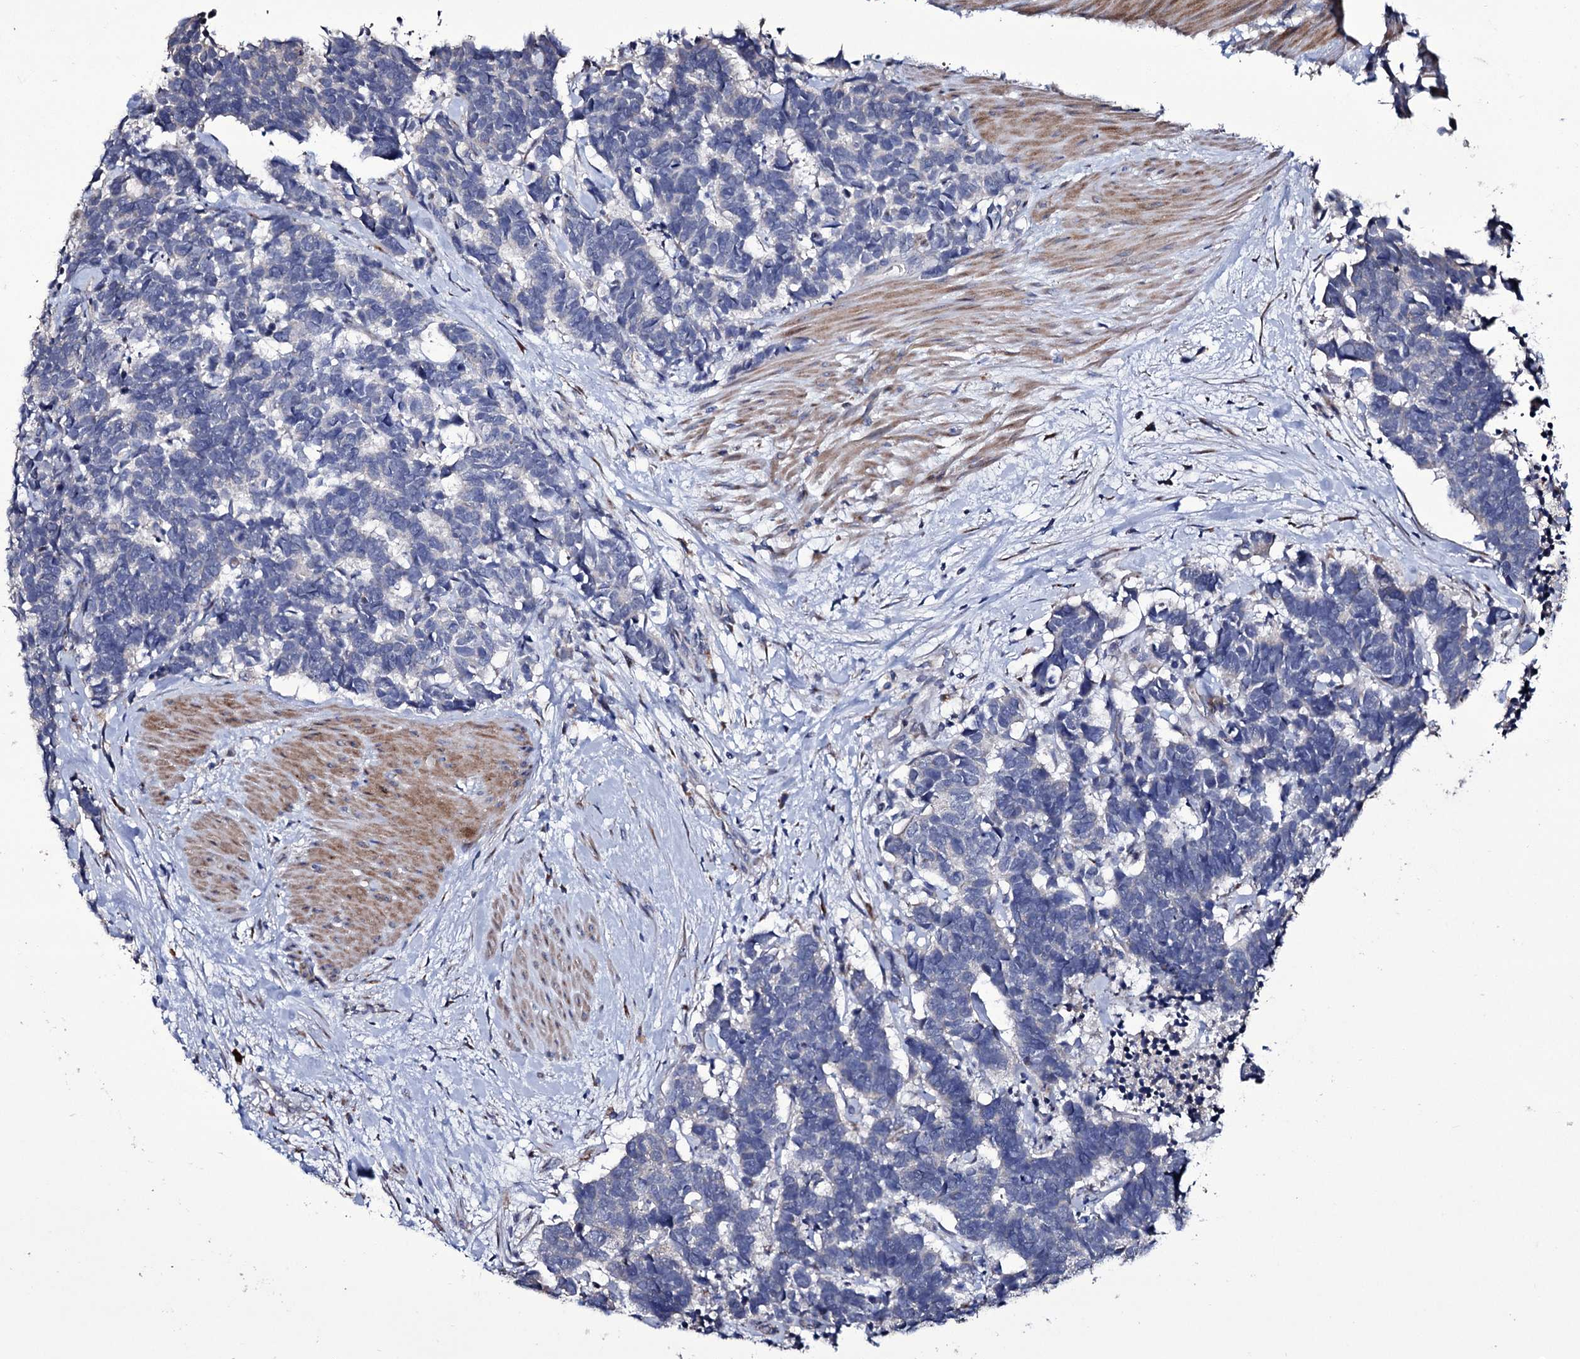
{"staining": {"intensity": "negative", "quantity": "none", "location": "none"}, "tissue": "carcinoid", "cell_type": "Tumor cells", "image_type": "cancer", "snomed": [{"axis": "morphology", "description": "Carcinoma, NOS"}, {"axis": "morphology", "description": "Carcinoid, malignant, NOS"}, {"axis": "topography", "description": "Urinary bladder"}], "caption": "IHC histopathology image of neoplastic tissue: human carcinoid stained with DAB (3,3'-diaminobenzidine) reveals no significant protein expression in tumor cells.", "gene": "TUBGCP5", "patient": {"sex": "male", "age": 57}}